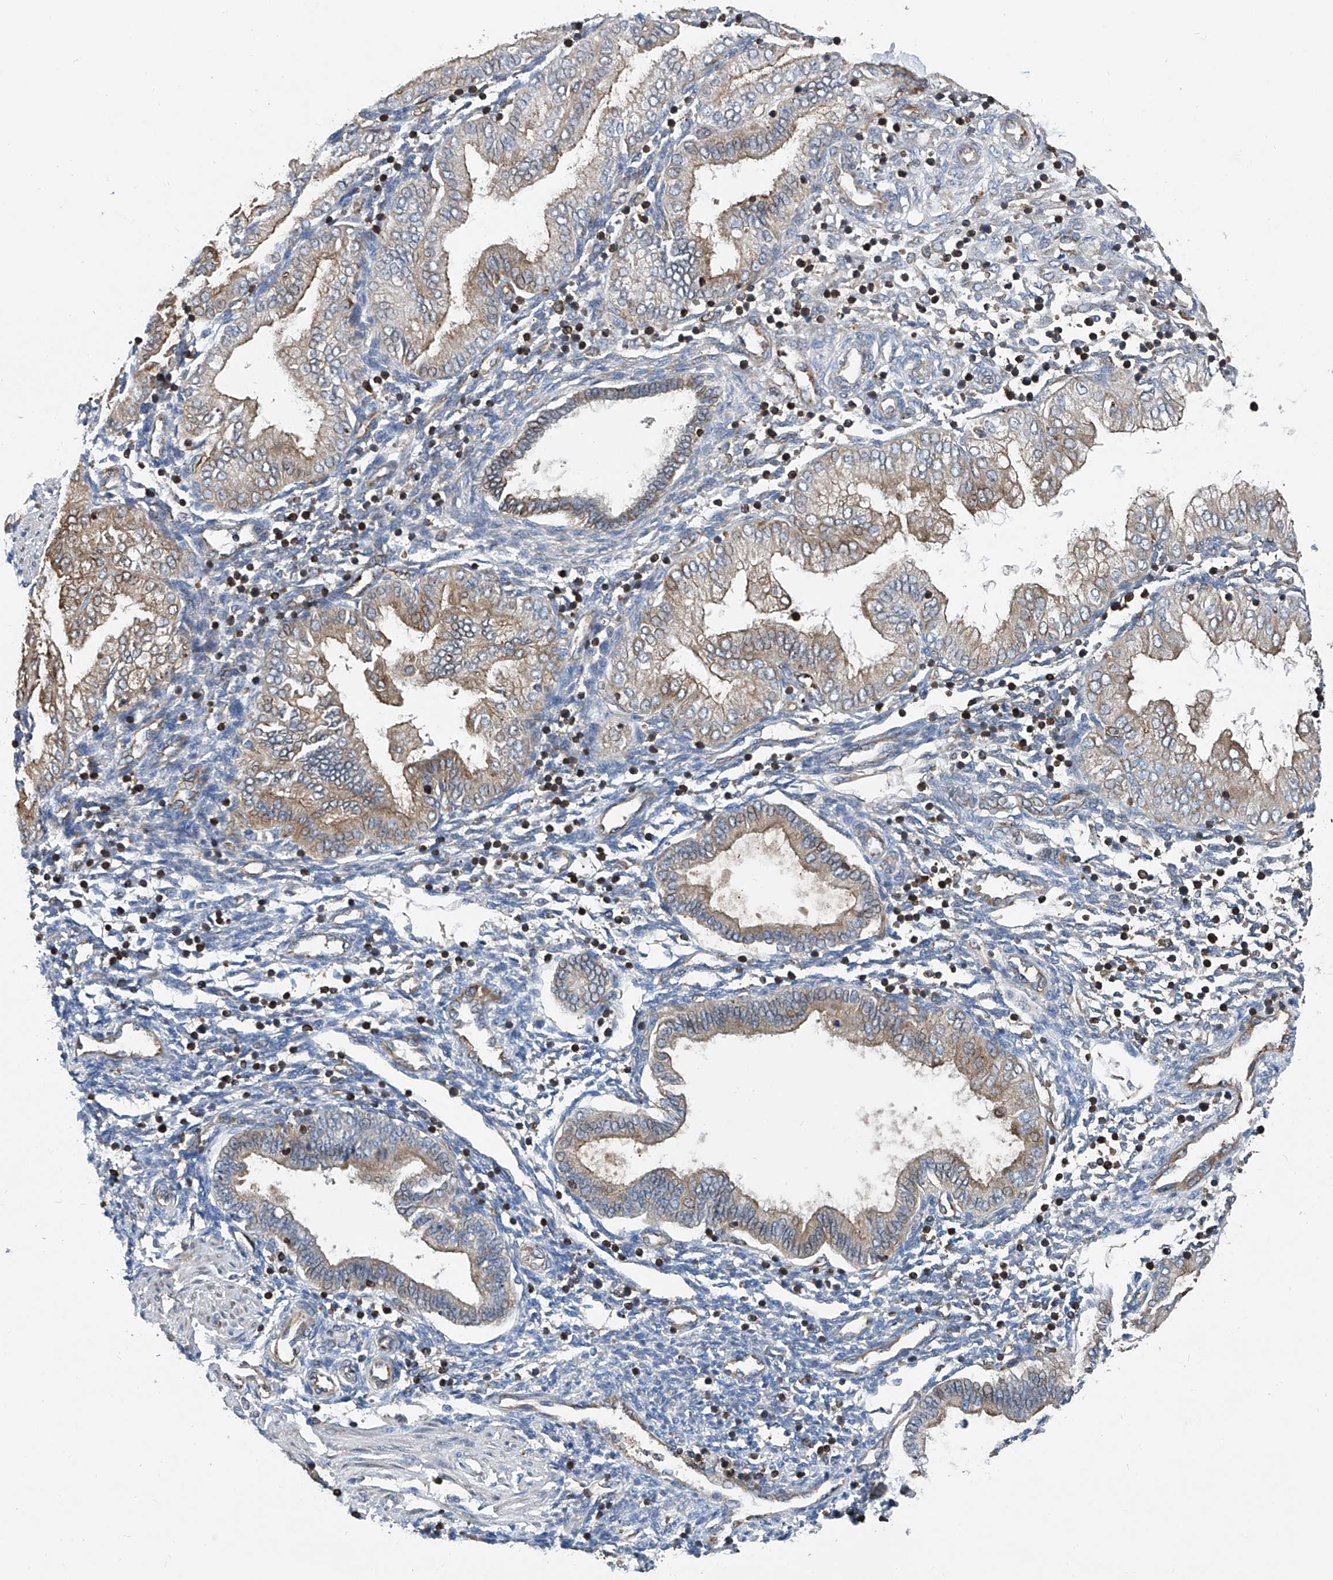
{"staining": {"intensity": "negative", "quantity": "none", "location": "none"}, "tissue": "endometrium", "cell_type": "Cells in endometrial stroma", "image_type": "normal", "snomed": [{"axis": "morphology", "description": "Normal tissue, NOS"}, {"axis": "topography", "description": "Endometrium"}], "caption": "Protein analysis of benign endometrium reveals no significant expression in cells in endometrial stroma. (Stains: DAB immunohistochemistry (IHC) with hematoxylin counter stain, Microscopy: brightfield microscopy at high magnification).", "gene": "TRIM38", "patient": {"sex": "female", "age": 53}}